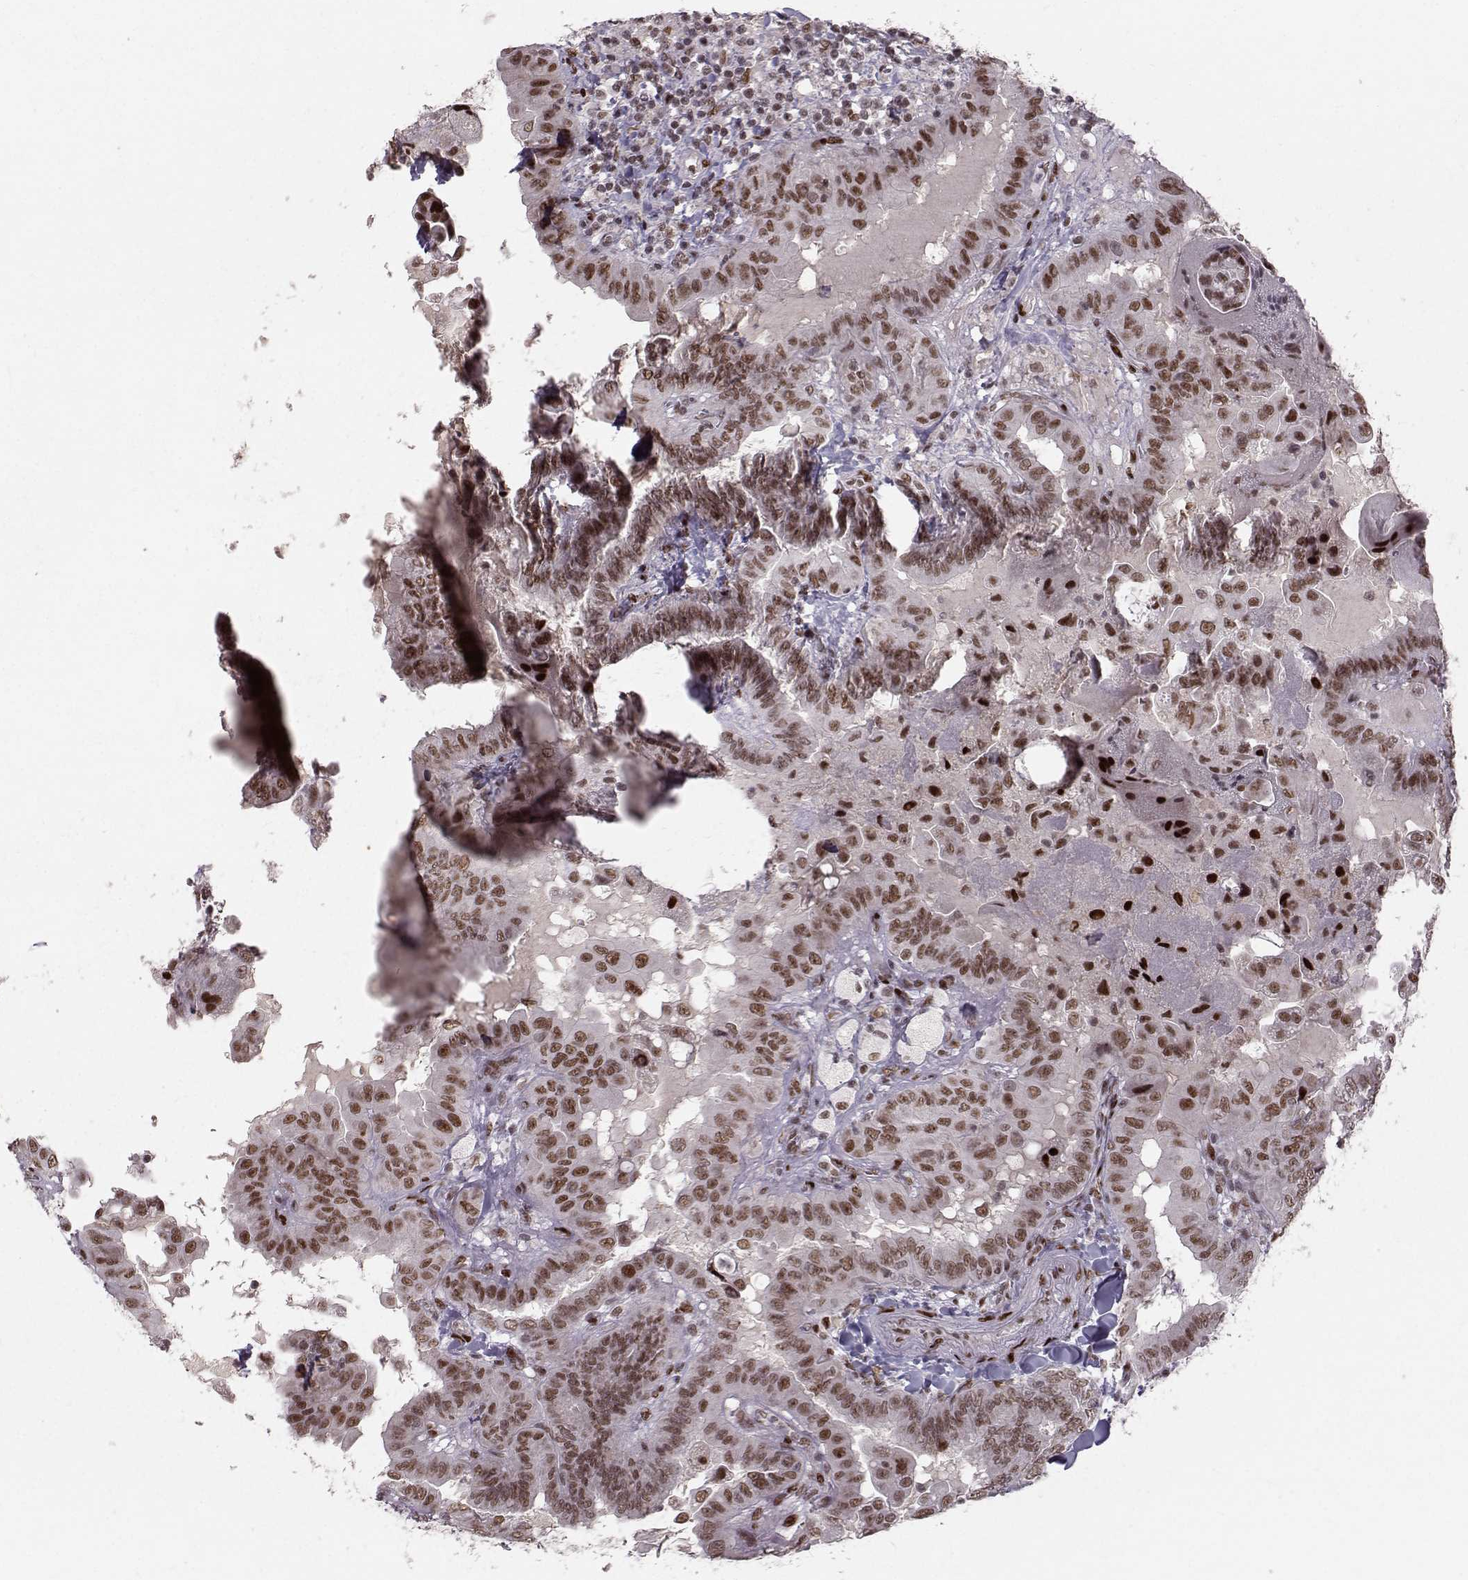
{"staining": {"intensity": "strong", "quantity": ">75%", "location": "nuclear"}, "tissue": "thyroid cancer", "cell_type": "Tumor cells", "image_type": "cancer", "snomed": [{"axis": "morphology", "description": "Papillary adenocarcinoma, NOS"}, {"axis": "topography", "description": "Thyroid gland"}], "caption": "DAB (3,3'-diaminobenzidine) immunohistochemical staining of human thyroid cancer exhibits strong nuclear protein staining in approximately >75% of tumor cells.", "gene": "SNAPC2", "patient": {"sex": "female", "age": 37}}